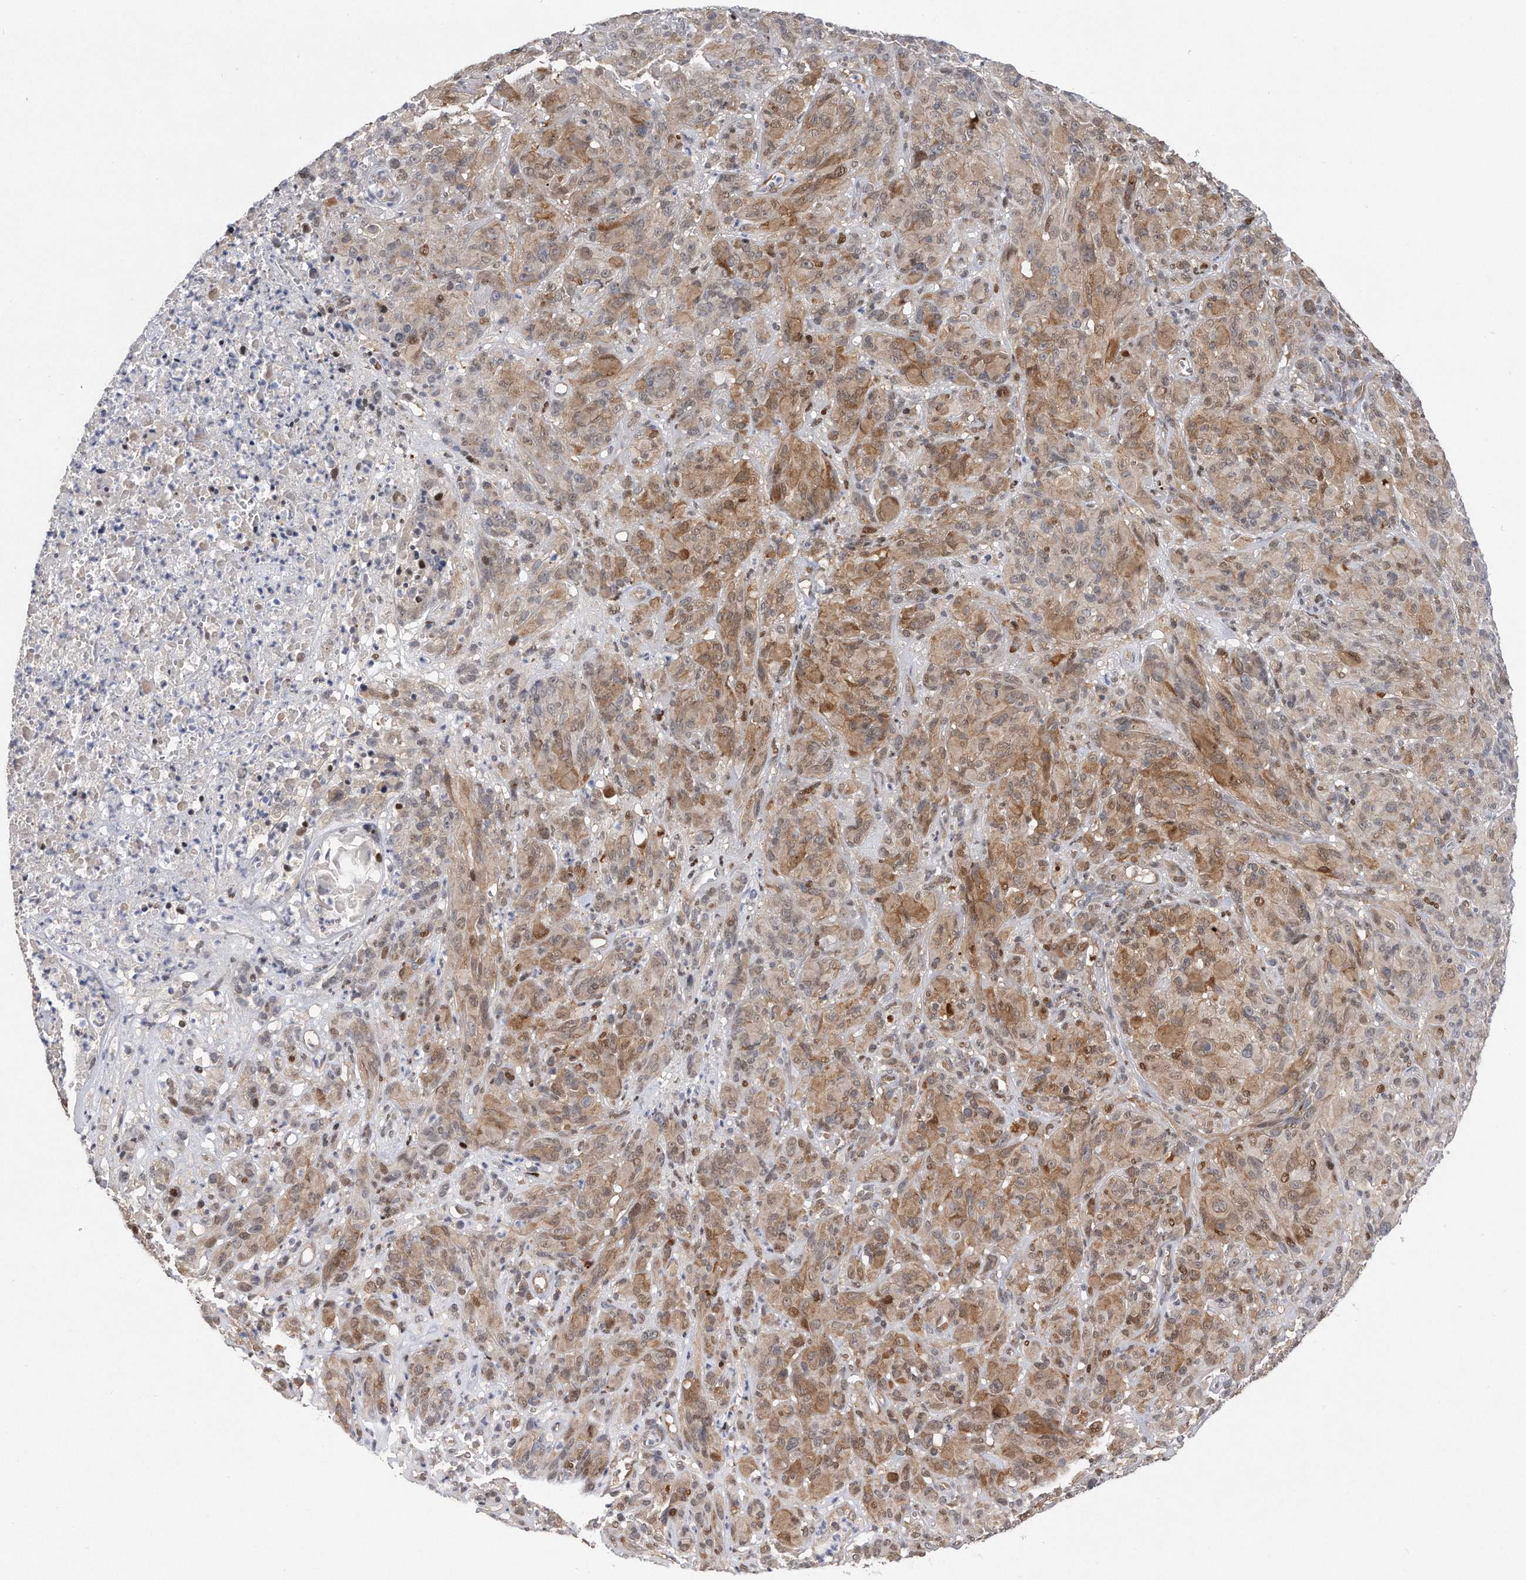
{"staining": {"intensity": "moderate", "quantity": ">75%", "location": "cytoplasmic/membranous,nuclear"}, "tissue": "melanoma", "cell_type": "Tumor cells", "image_type": "cancer", "snomed": [{"axis": "morphology", "description": "Malignant melanoma, NOS"}, {"axis": "topography", "description": "Skin of head"}], "caption": "Tumor cells exhibit medium levels of moderate cytoplasmic/membranous and nuclear expression in about >75% of cells in human malignant melanoma.", "gene": "RWDD2A", "patient": {"sex": "male", "age": 96}}